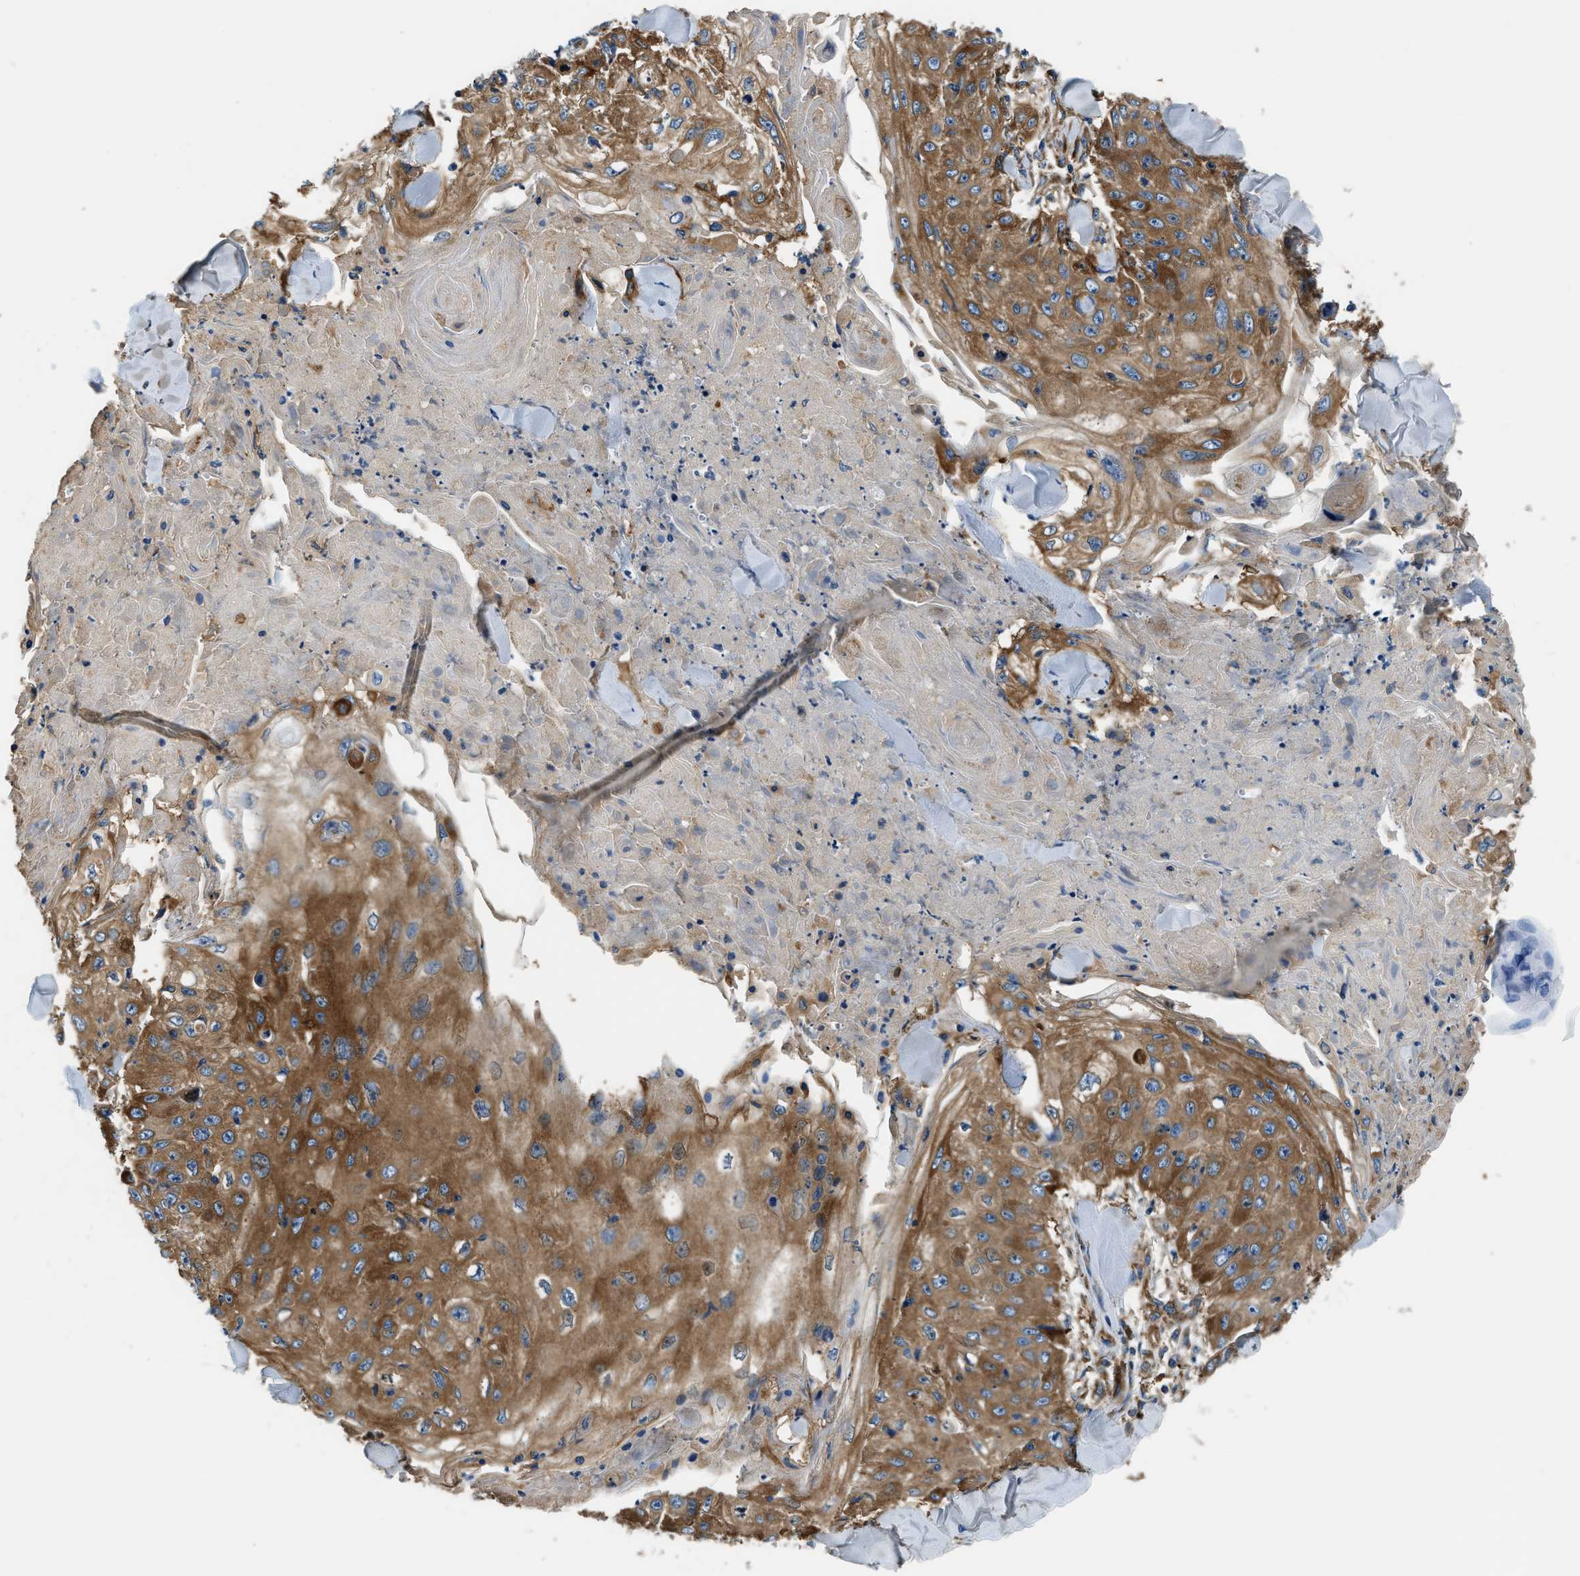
{"staining": {"intensity": "strong", "quantity": ">75%", "location": "cytoplasmic/membranous"}, "tissue": "skin cancer", "cell_type": "Tumor cells", "image_type": "cancer", "snomed": [{"axis": "morphology", "description": "Squamous cell carcinoma, NOS"}, {"axis": "topography", "description": "Skin"}], "caption": "There is high levels of strong cytoplasmic/membranous expression in tumor cells of skin cancer, as demonstrated by immunohistochemical staining (brown color).", "gene": "EEA1", "patient": {"sex": "male", "age": 86}}